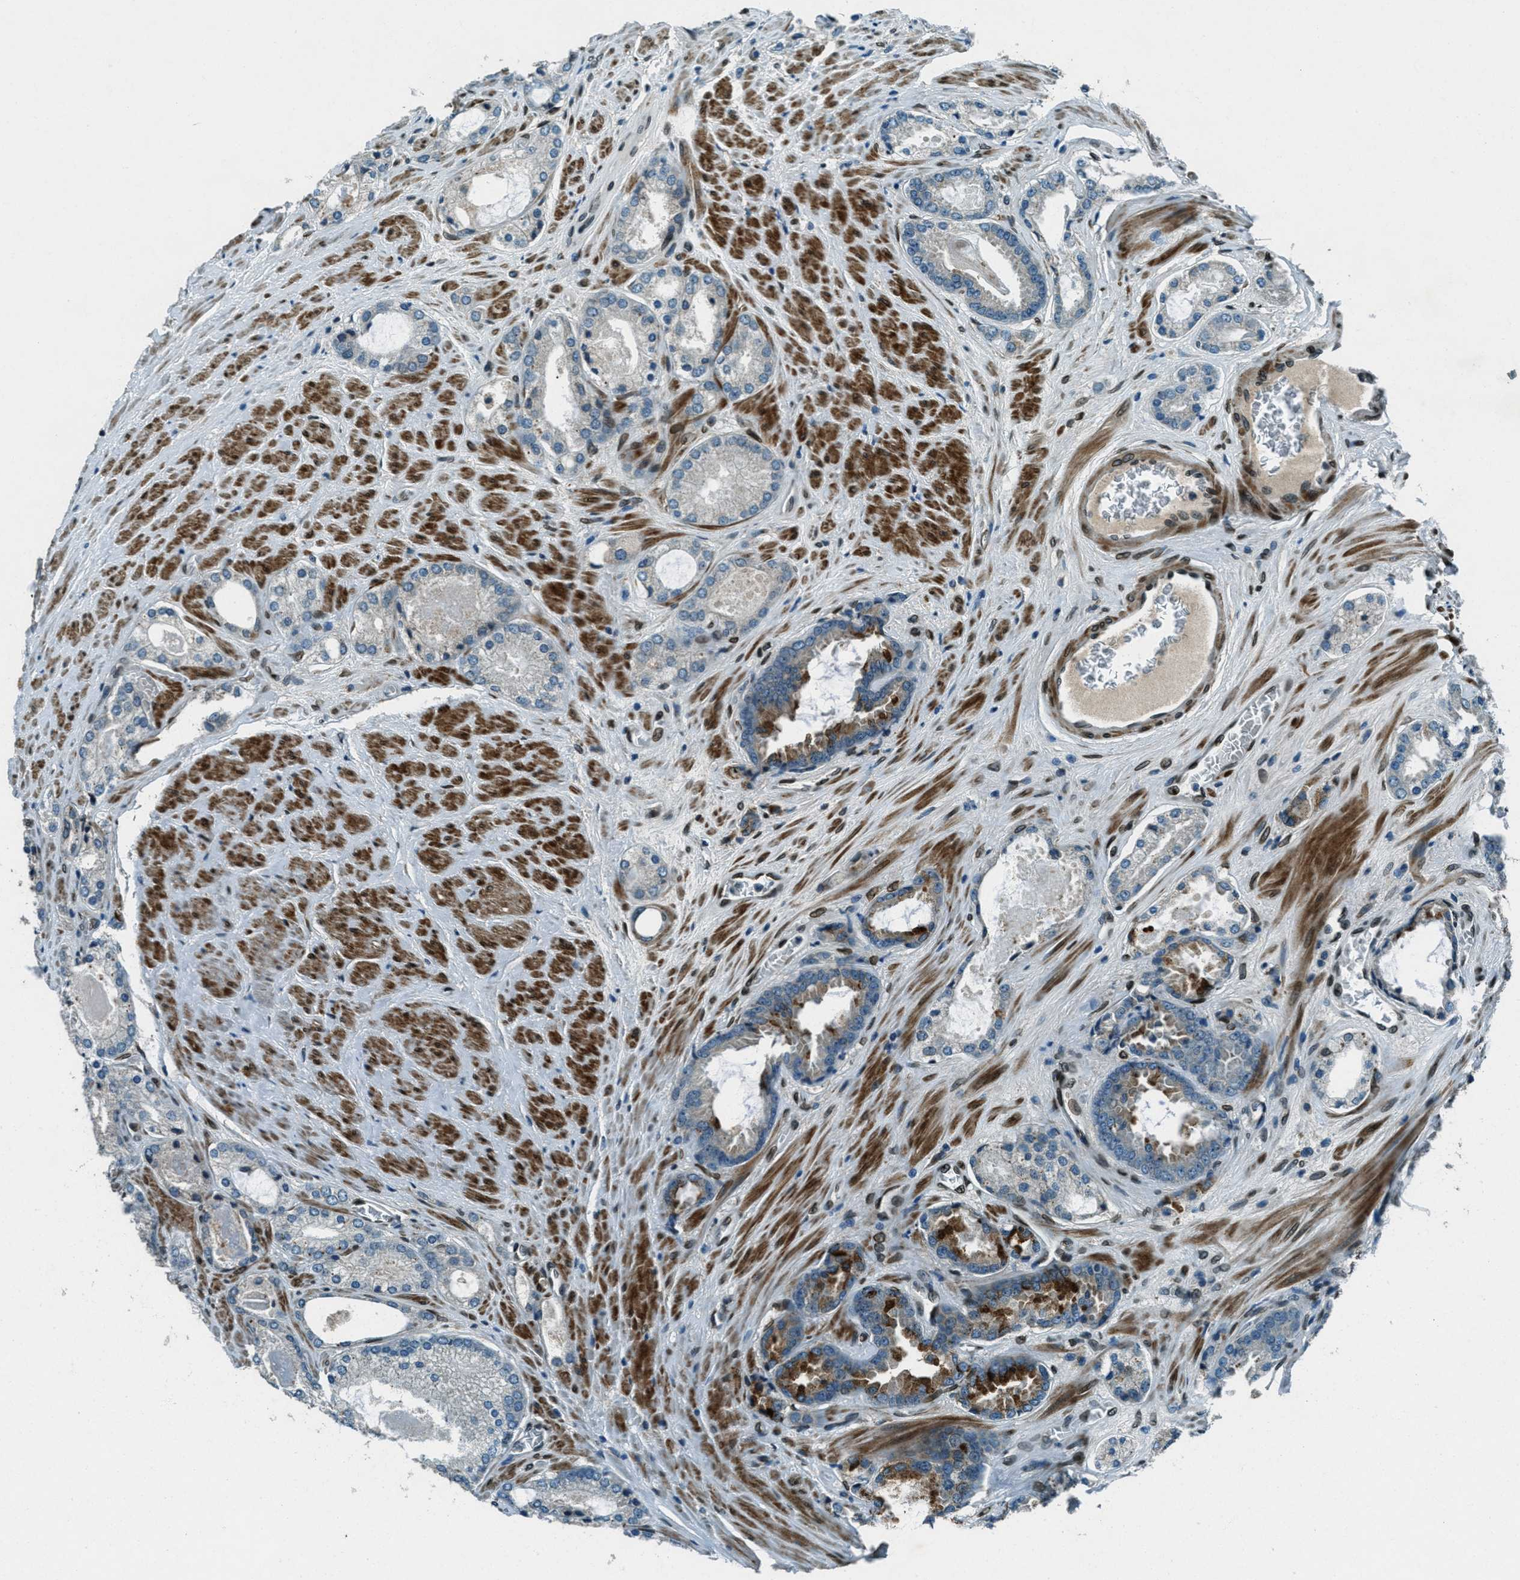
{"staining": {"intensity": "strong", "quantity": "<25%", "location": "cytoplasmic/membranous"}, "tissue": "prostate cancer", "cell_type": "Tumor cells", "image_type": "cancer", "snomed": [{"axis": "morphology", "description": "Adenocarcinoma, High grade"}, {"axis": "topography", "description": "Prostate"}], "caption": "High-power microscopy captured an IHC photomicrograph of high-grade adenocarcinoma (prostate), revealing strong cytoplasmic/membranous staining in approximately <25% of tumor cells.", "gene": "LEMD2", "patient": {"sex": "male", "age": 65}}